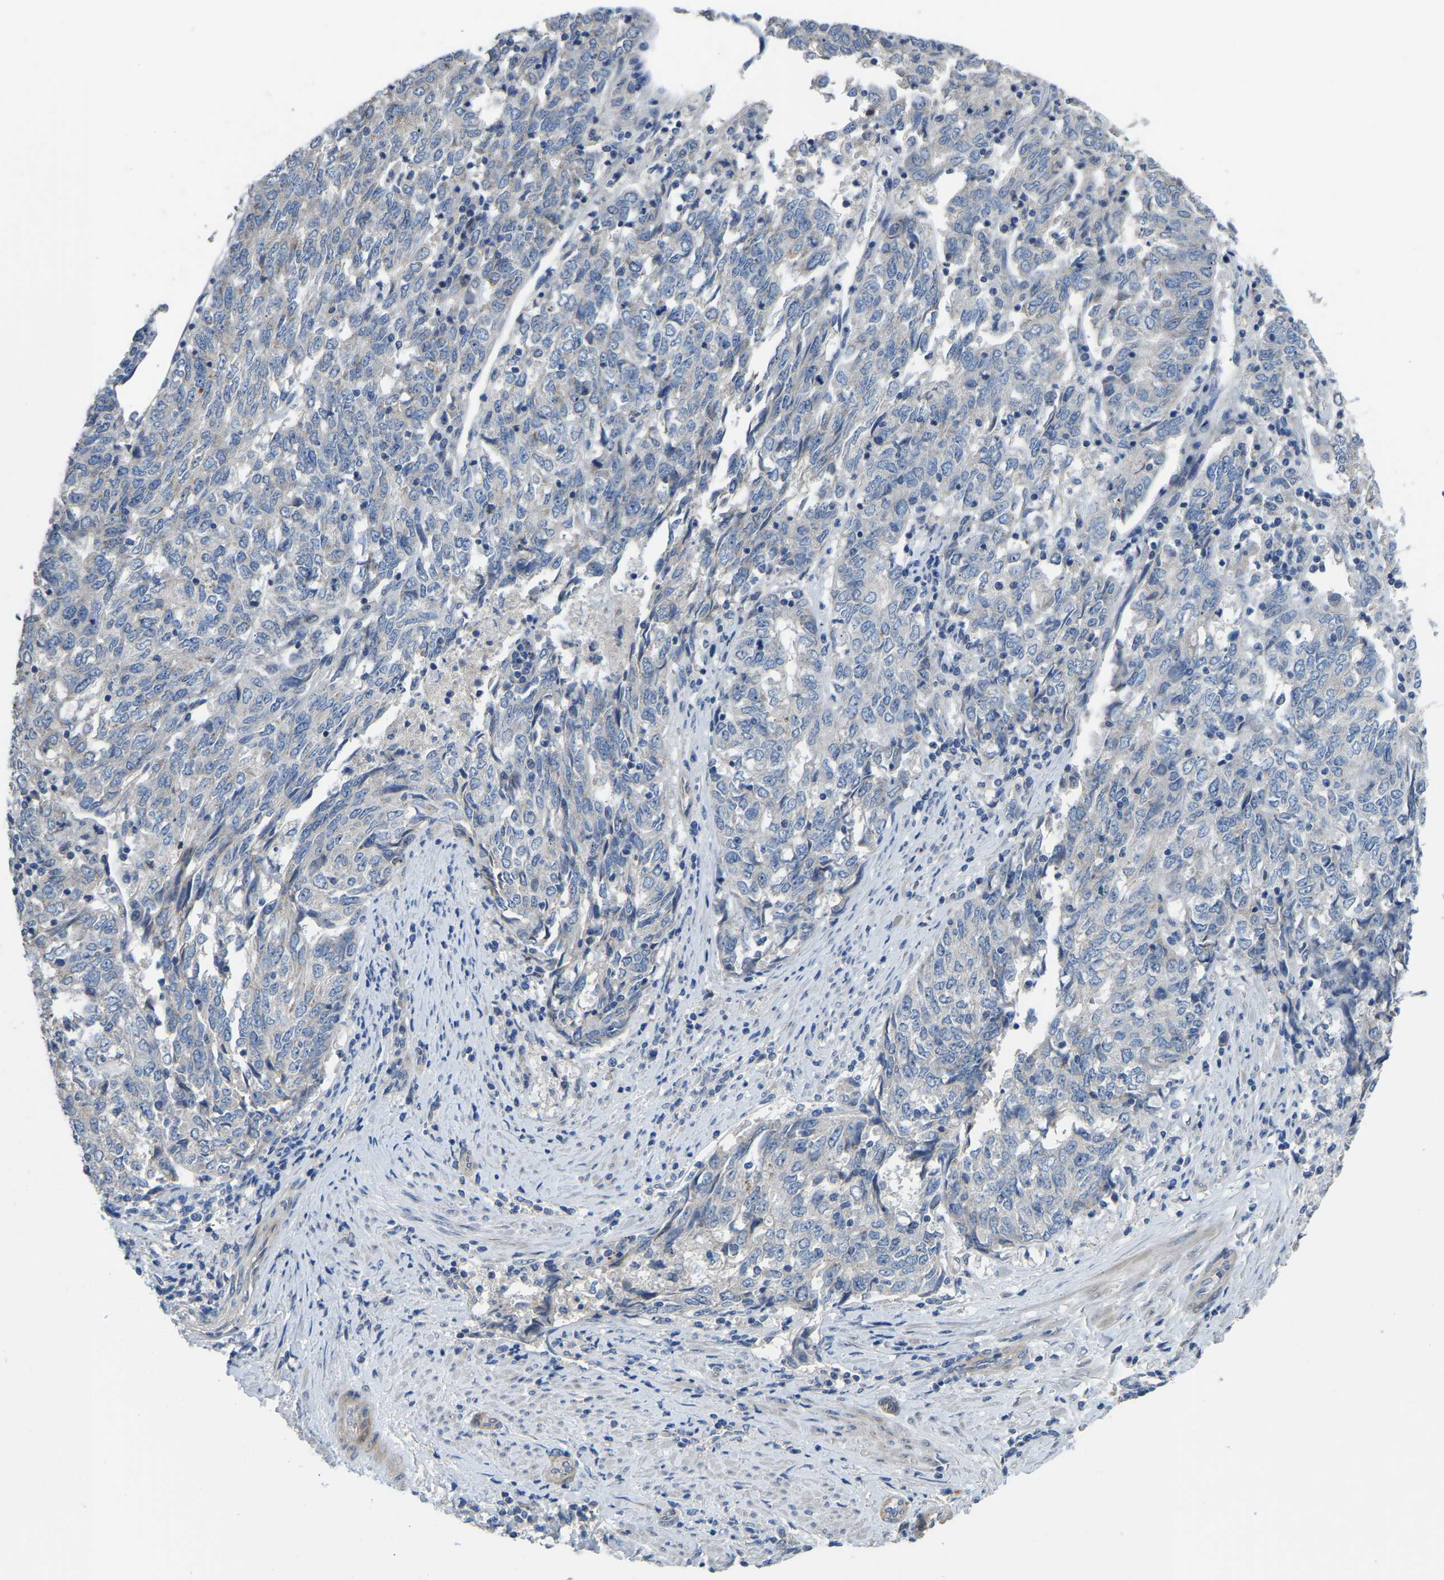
{"staining": {"intensity": "negative", "quantity": "none", "location": "none"}, "tissue": "endometrial cancer", "cell_type": "Tumor cells", "image_type": "cancer", "snomed": [{"axis": "morphology", "description": "Adenocarcinoma, NOS"}, {"axis": "topography", "description": "Endometrium"}], "caption": "Immunohistochemistry (IHC) of endometrial cancer (adenocarcinoma) reveals no positivity in tumor cells.", "gene": "HIGD2B", "patient": {"sex": "female", "age": 80}}